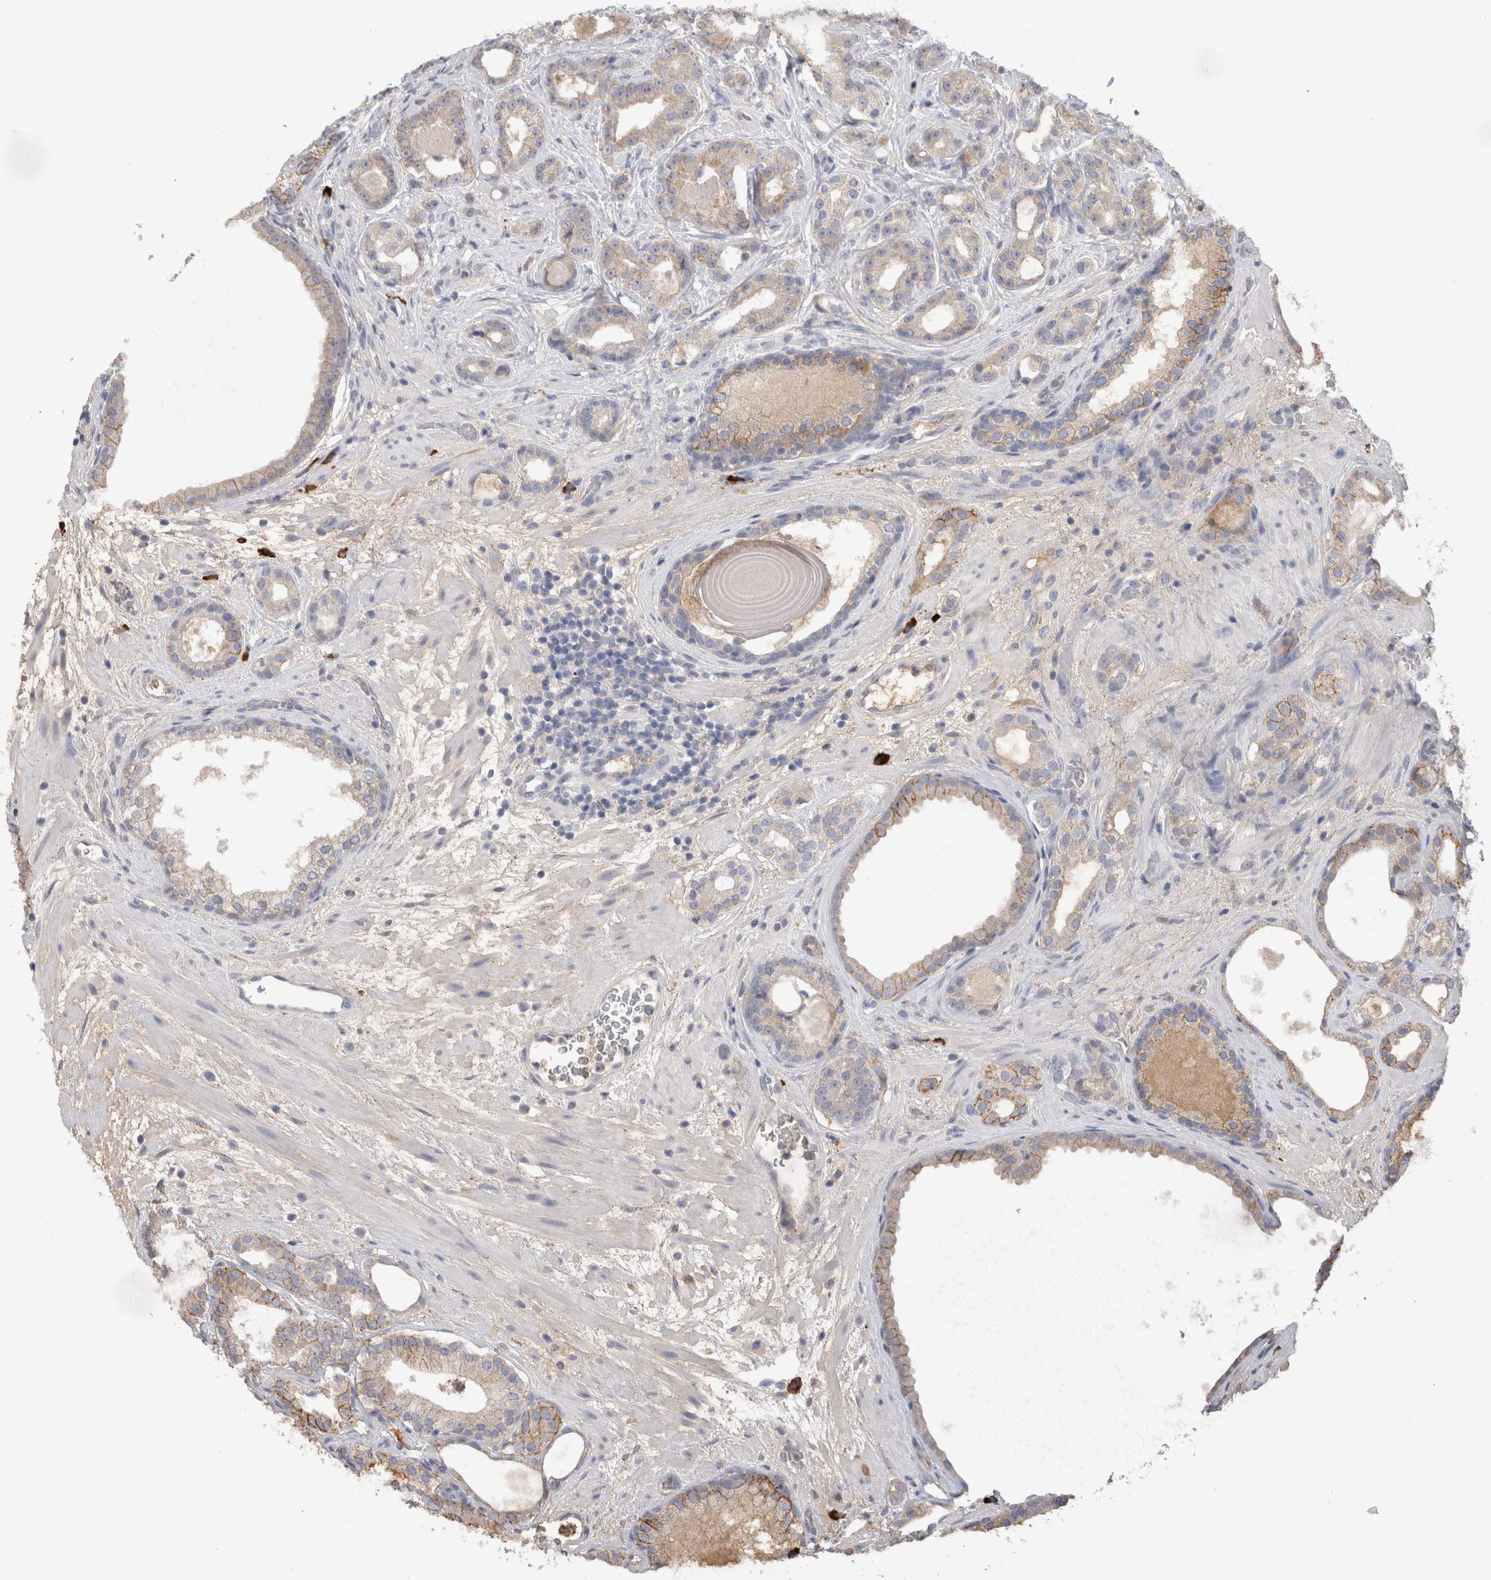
{"staining": {"intensity": "weak", "quantity": "25%-75%", "location": "cytoplasmic/membranous"}, "tissue": "prostate cancer", "cell_type": "Tumor cells", "image_type": "cancer", "snomed": [{"axis": "morphology", "description": "Adenocarcinoma, High grade"}, {"axis": "topography", "description": "Prostate"}], "caption": "Immunohistochemical staining of prostate cancer displays low levels of weak cytoplasmic/membranous expression in approximately 25%-75% of tumor cells.", "gene": "PPP3CC", "patient": {"sex": "male", "age": 60}}